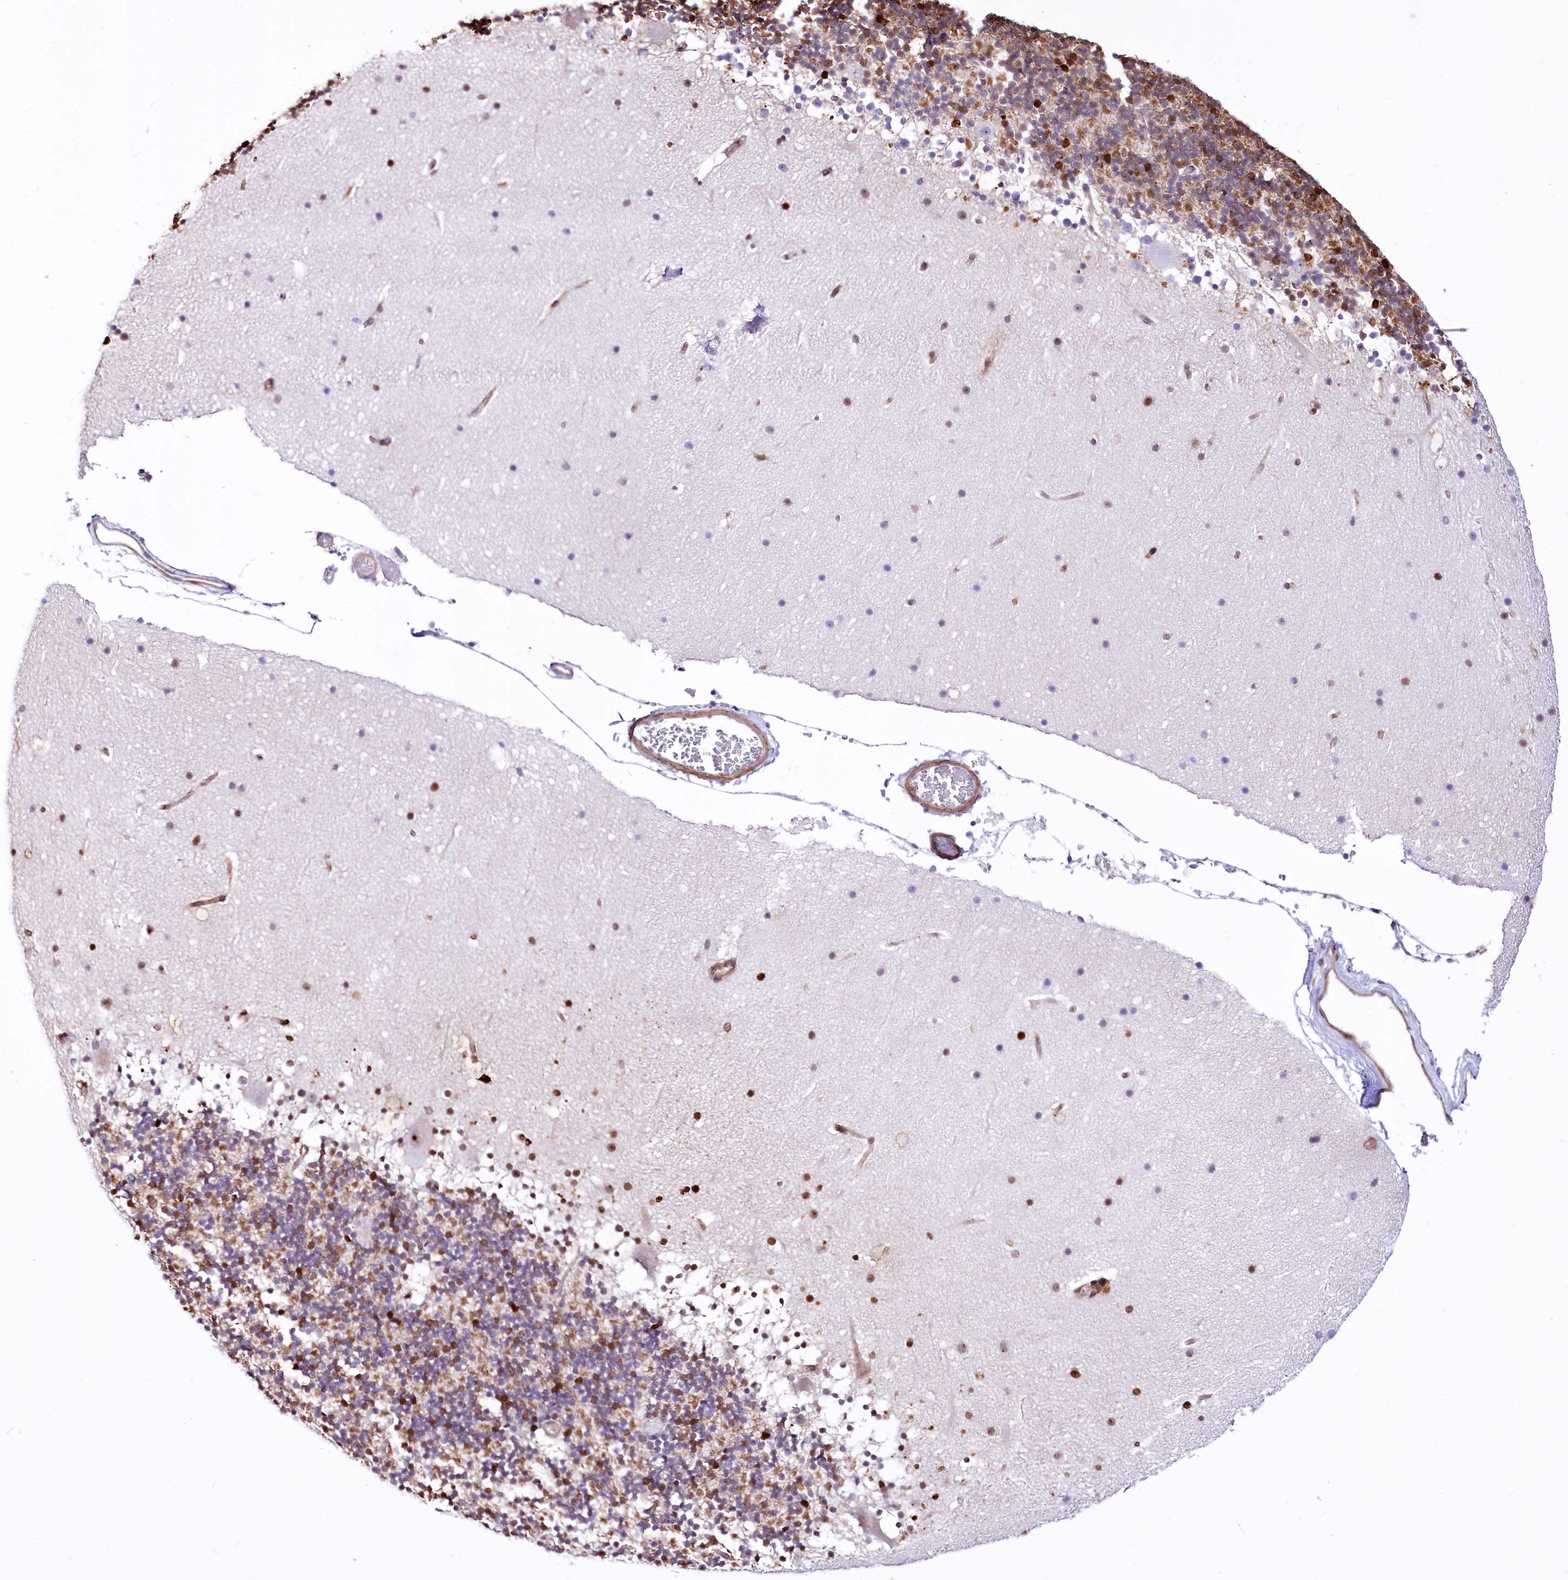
{"staining": {"intensity": "moderate", "quantity": "<25%", "location": "nuclear"}, "tissue": "cerebellum", "cell_type": "Cells in granular layer", "image_type": "normal", "snomed": [{"axis": "morphology", "description": "Normal tissue, NOS"}, {"axis": "topography", "description": "Cerebellum"}], "caption": "High-power microscopy captured an immunohistochemistry (IHC) photomicrograph of unremarkable cerebellum, revealing moderate nuclear expression in approximately <25% of cells in granular layer.", "gene": "PTMS", "patient": {"sex": "male", "age": 57}}